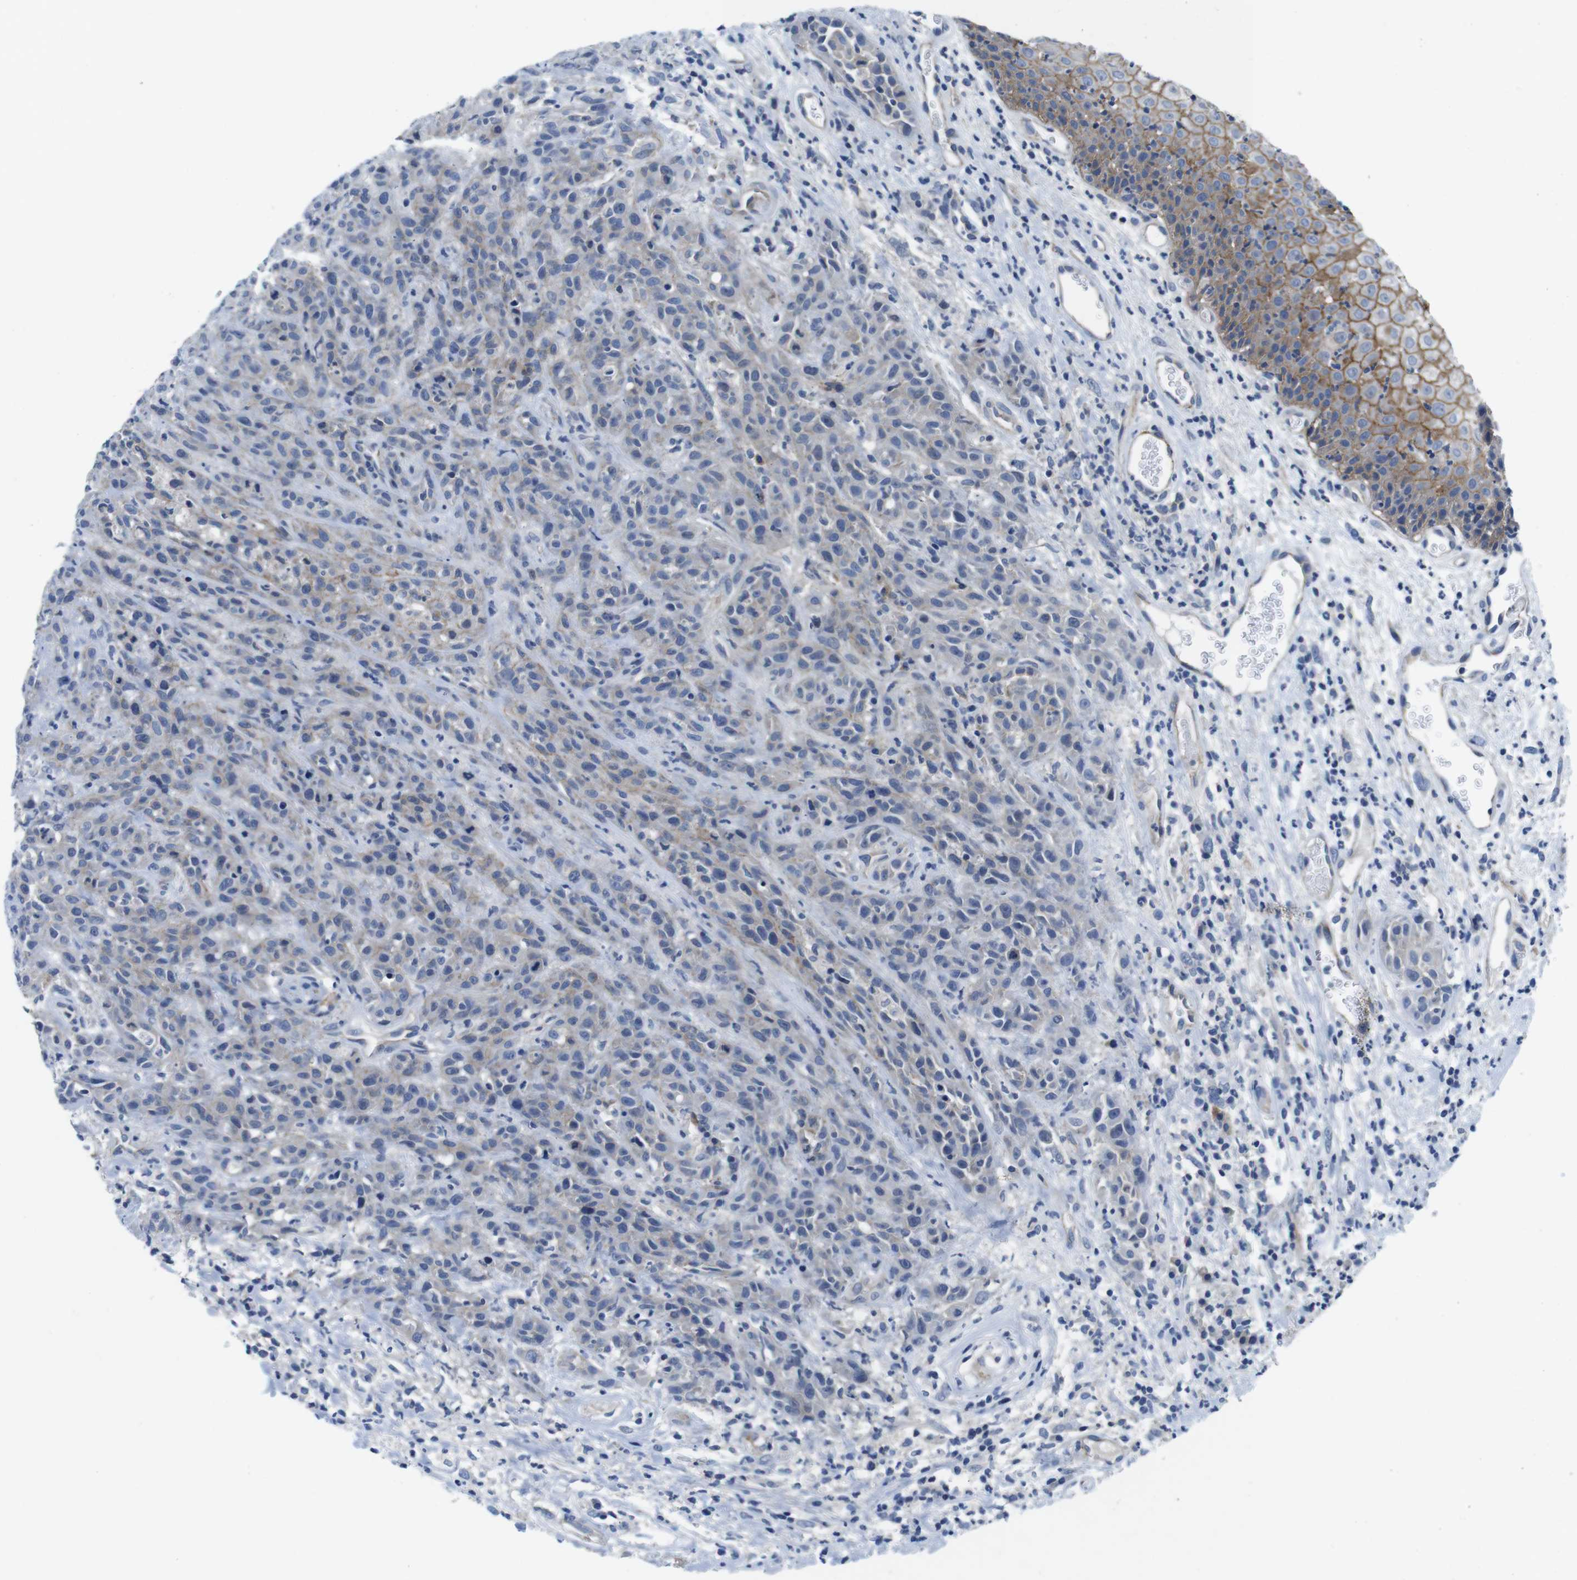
{"staining": {"intensity": "weak", "quantity": "<25%", "location": "cytoplasmic/membranous"}, "tissue": "head and neck cancer", "cell_type": "Tumor cells", "image_type": "cancer", "snomed": [{"axis": "morphology", "description": "Normal tissue, NOS"}, {"axis": "morphology", "description": "Squamous cell carcinoma, NOS"}, {"axis": "topography", "description": "Cartilage tissue"}, {"axis": "topography", "description": "Head-Neck"}], "caption": "Head and neck squamous cell carcinoma stained for a protein using immunohistochemistry (IHC) reveals no expression tumor cells.", "gene": "SCRIB", "patient": {"sex": "male", "age": 62}}